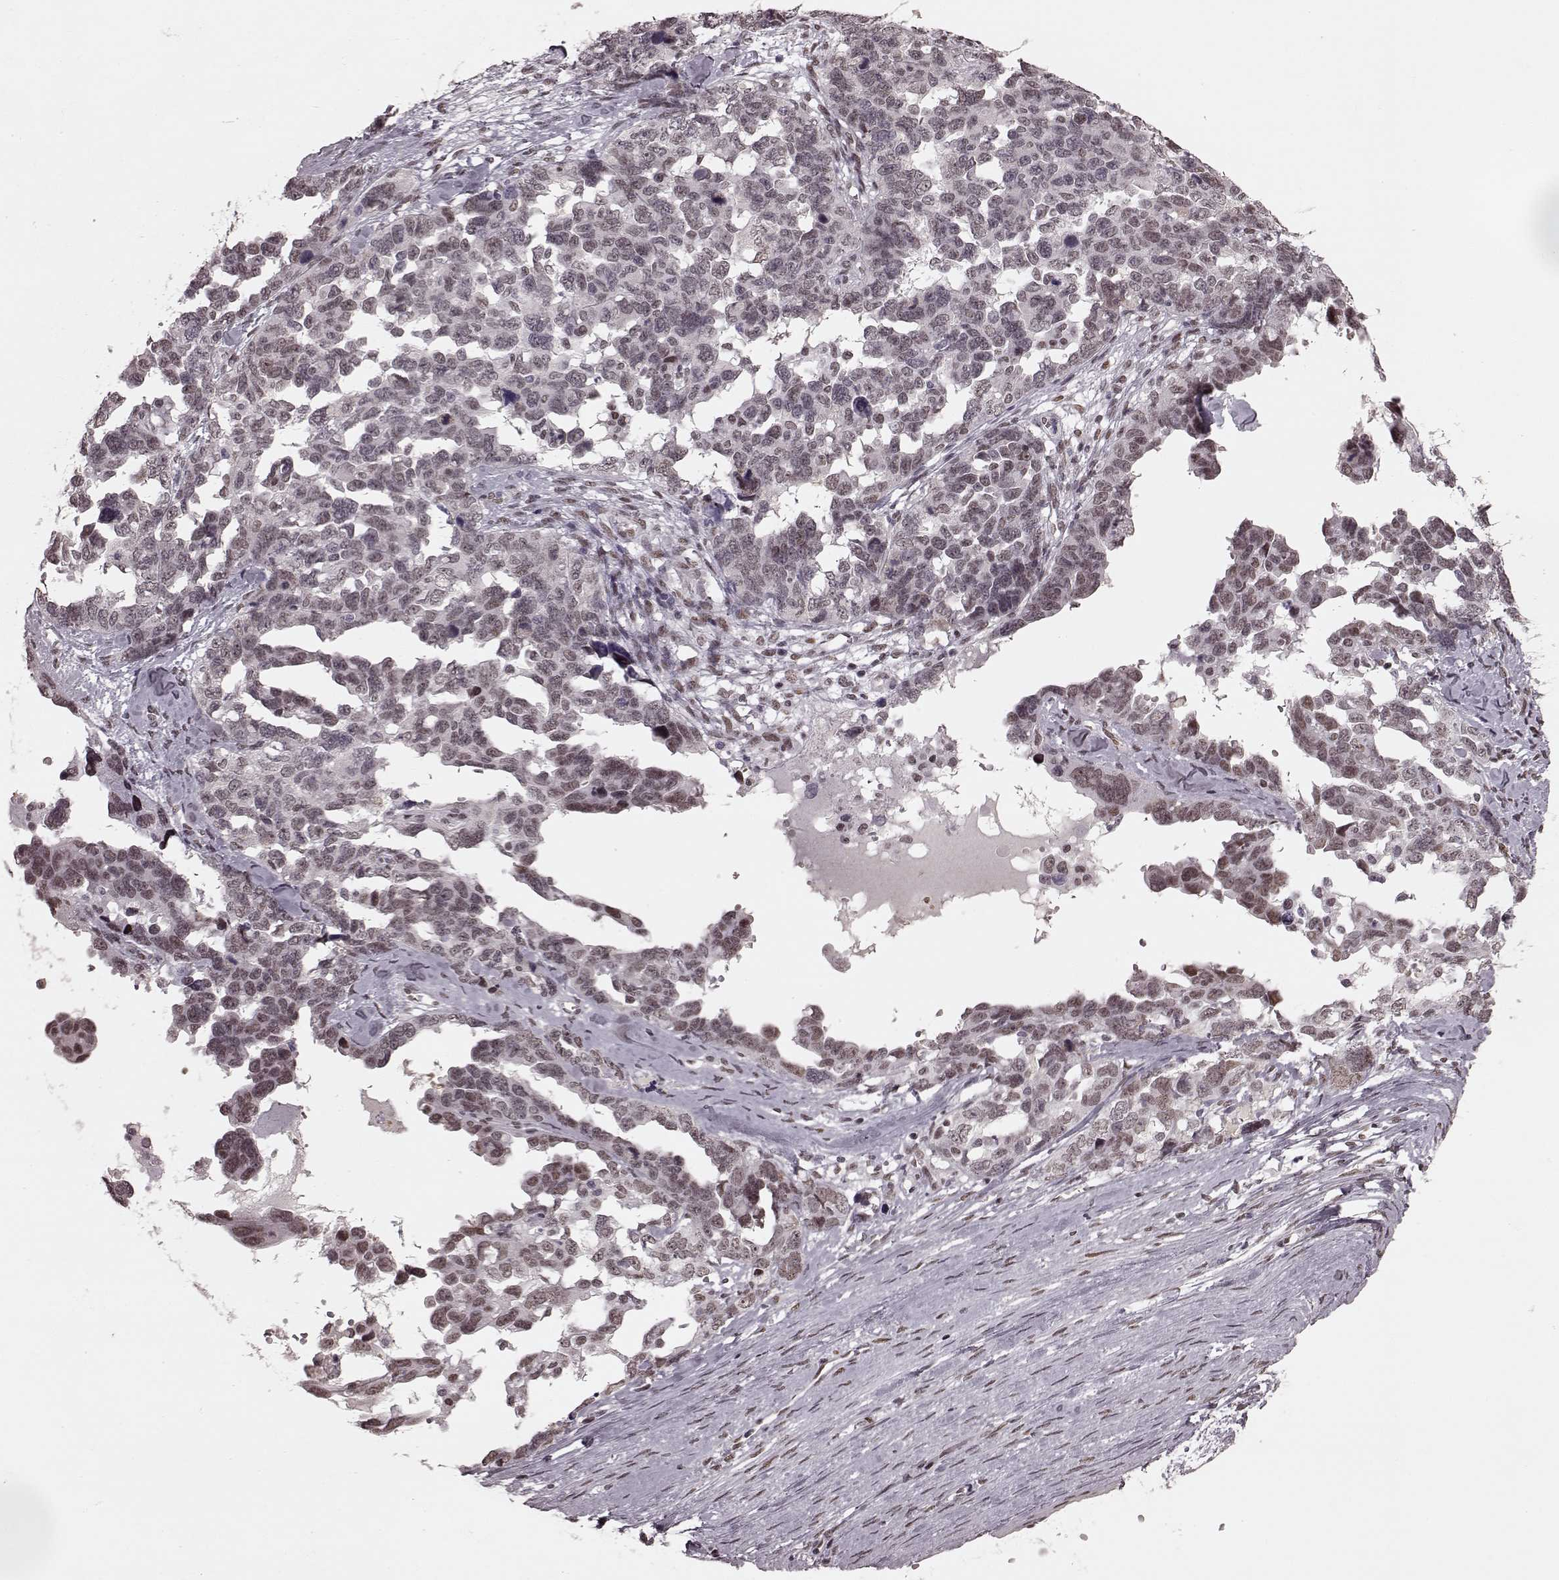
{"staining": {"intensity": "weak", "quantity": ">75%", "location": "nuclear"}, "tissue": "ovarian cancer", "cell_type": "Tumor cells", "image_type": "cancer", "snomed": [{"axis": "morphology", "description": "Cystadenocarcinoma, serous, NOS"}, {"axis": "topography", "description": "Ovary"}], "caption": "The micrograph displays staining of serous cystadenocarcinoma (ovarian), revealing weak nuclear protein expression (brown color) within tumor cells.", "gene": "NR2C1", "patient": {"sex": "female", "age": 69}}